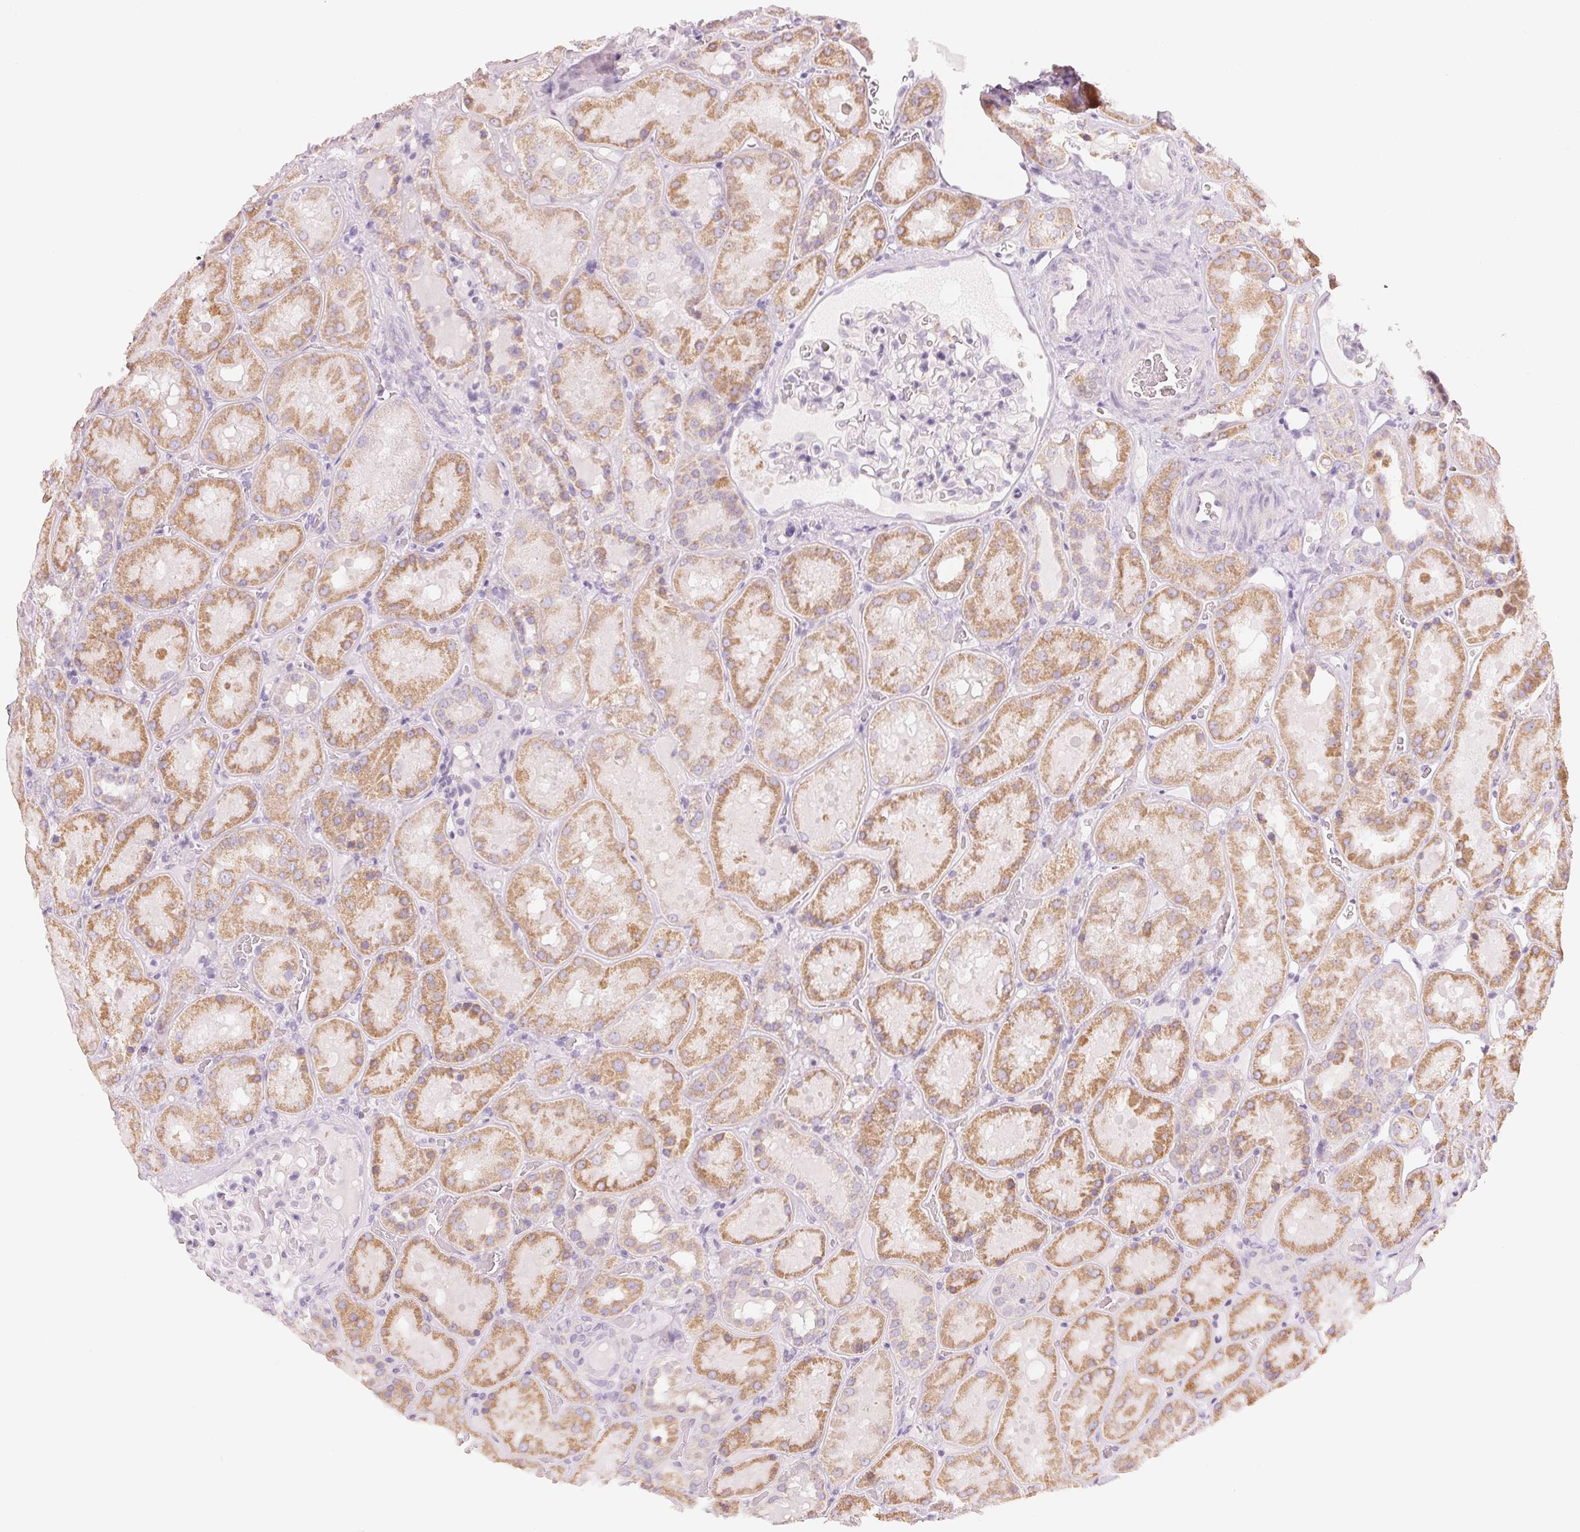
{"staining": {"intensity": "negative", "quantity": "none", "location": "none"}, "tissue": "kidney", "cell_type": "Cells in glomeruli", "image_type": "normal", "snomed": [{"axis": "morphology", "description": "Normal tissue, NOS"}, {"axis": "topography", "description": "Kidney"}], "caption": "DAB immunohistochemical staining of benign human kidney displays no significant expression in cells in glomeruli.", "gene": "HOXB13", "patient": {"sex": "male", "age": 73}}